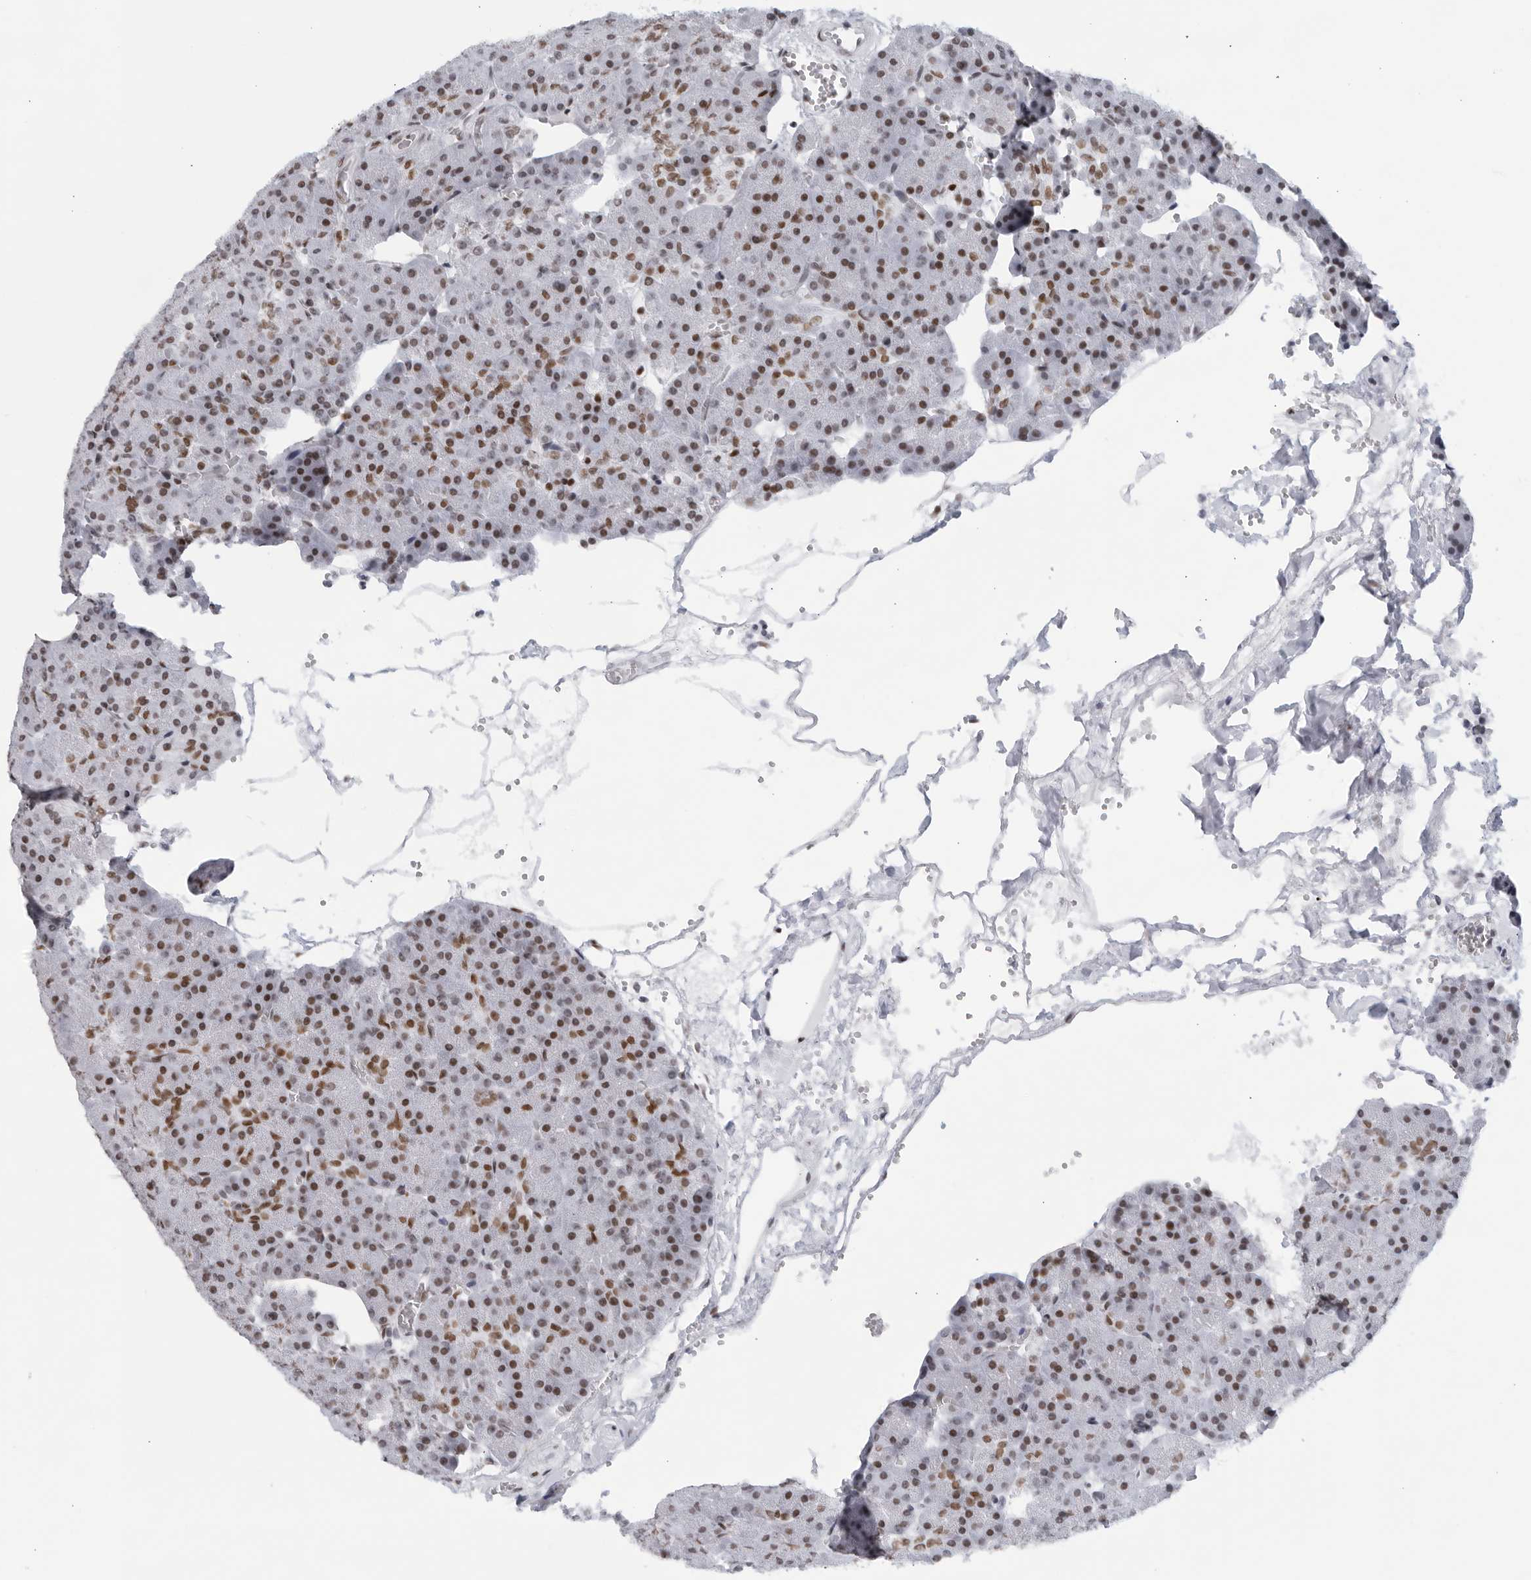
{"staining": {"intensity": "strong", "quantity": ">75%", "location": "nuclear"}, "tissue": "pancreas", "cell_type": "Exocrine glandular cells", "image_type": "normal", "snomed": [{"axis": "morphology", "description": "Normal tissue, NOS"}, {"axis": "morphology", "description": "Carcinoid, malignant, NOS"}, {"axis": "topography", "description": "Pancreas"}], "caption": "About >75% of exocrine glandular cells in benign human pancreas reveal strong nuclear protein staining as visualized by brown immunohistochemical staining.", "gene": "HP1BP3", "patient": {"sex": "female", "age": 35}}